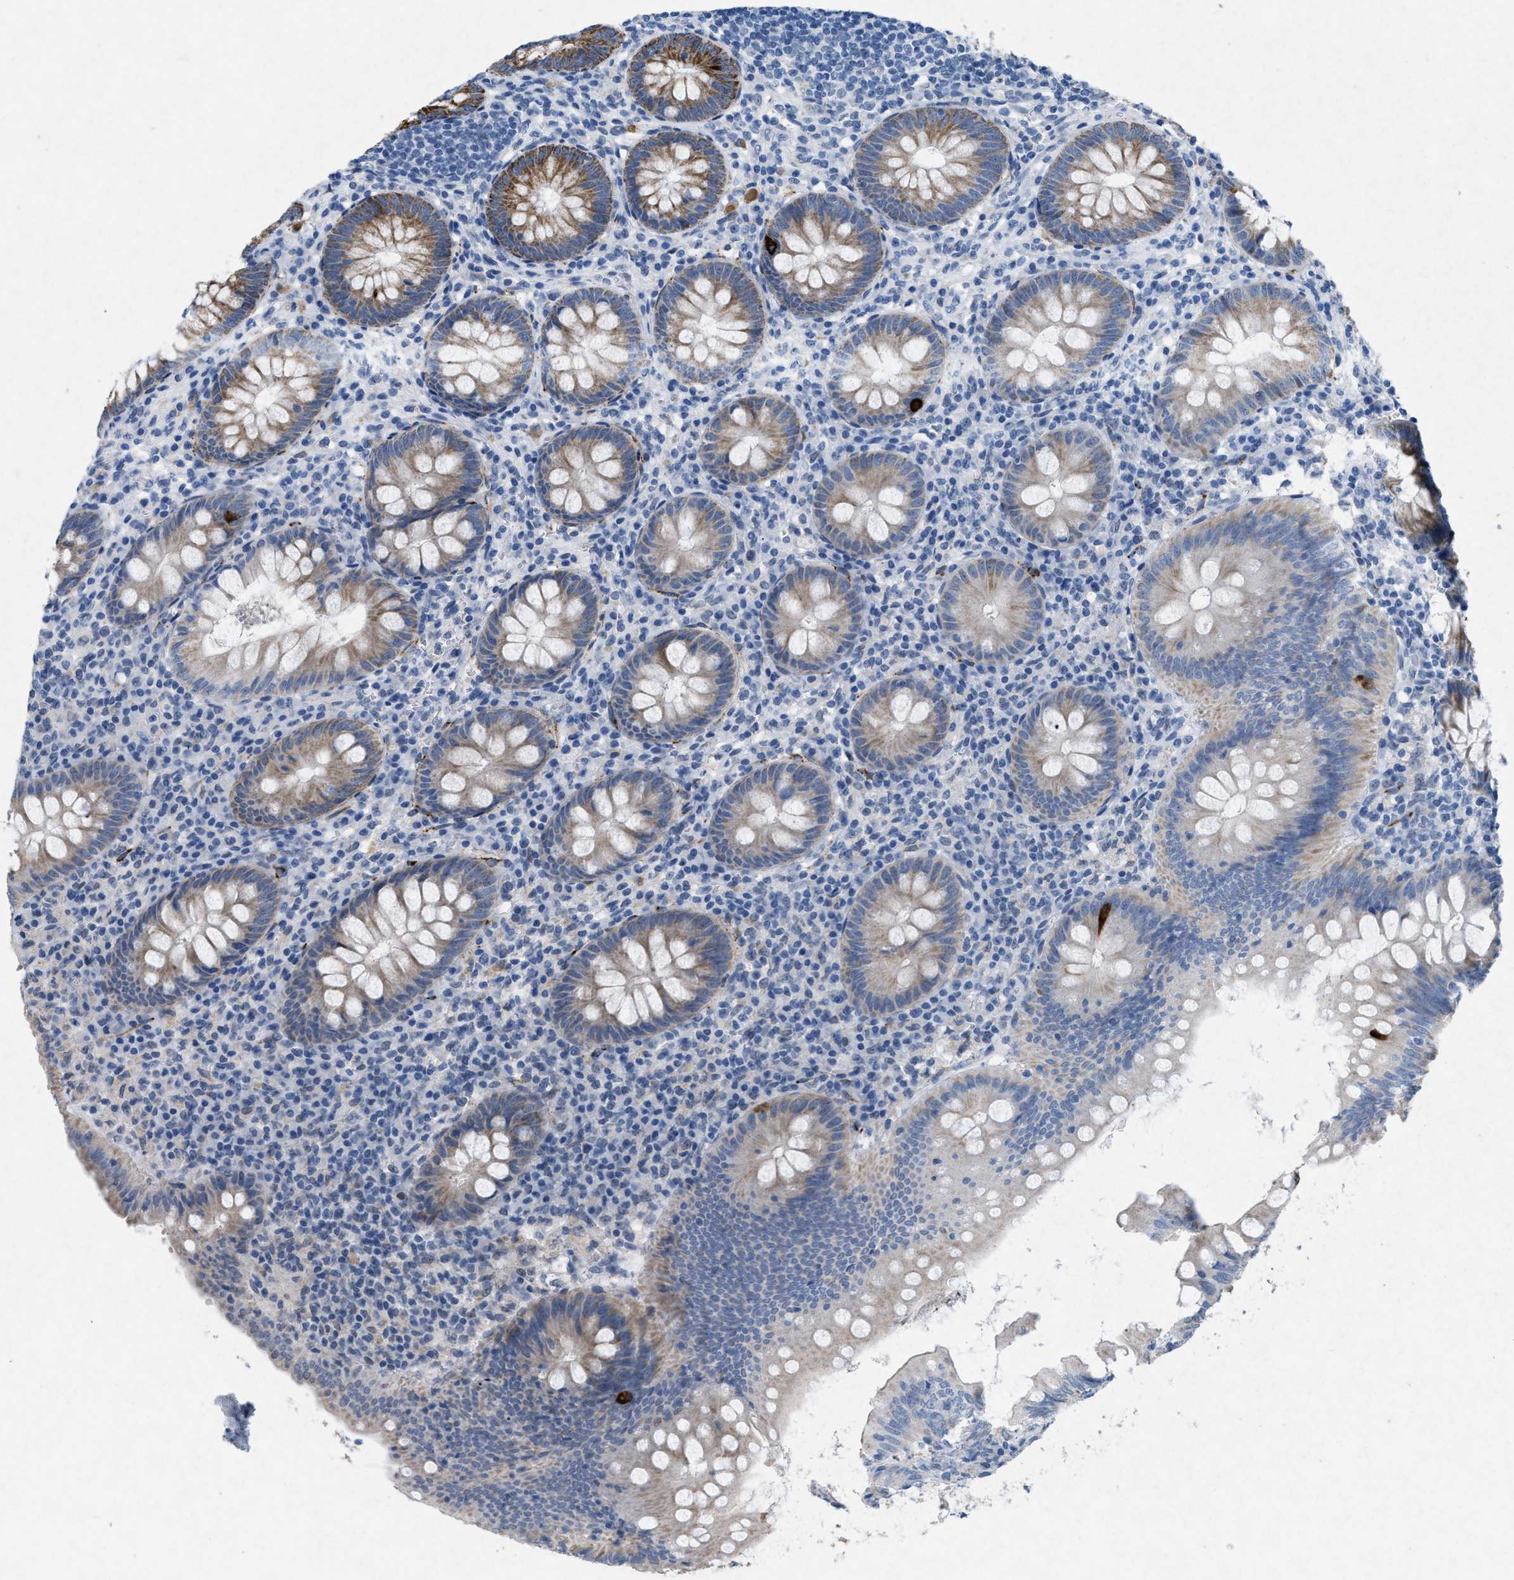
{"staining": {"intensity": "moderate", "quantity": "25%-75%", "location": "cytoplasmic/membranous"}, "tissue": "appendix", "cell_type": "Glandular cells", "image_type": "normal", "snomed": [{"axis": "morphology", "description": "Normal tissue, NOS"}, {"axis": "topography", "description": "Appendix"}], "caption": "Unremarkable appendix shows moderate cytoplasmic/membranous staining in about 25%-75% of glandular cells, visualized by immunohistochemistry.", "gene": "TASOR", "patient": {"sex": "male", "age": 56}}